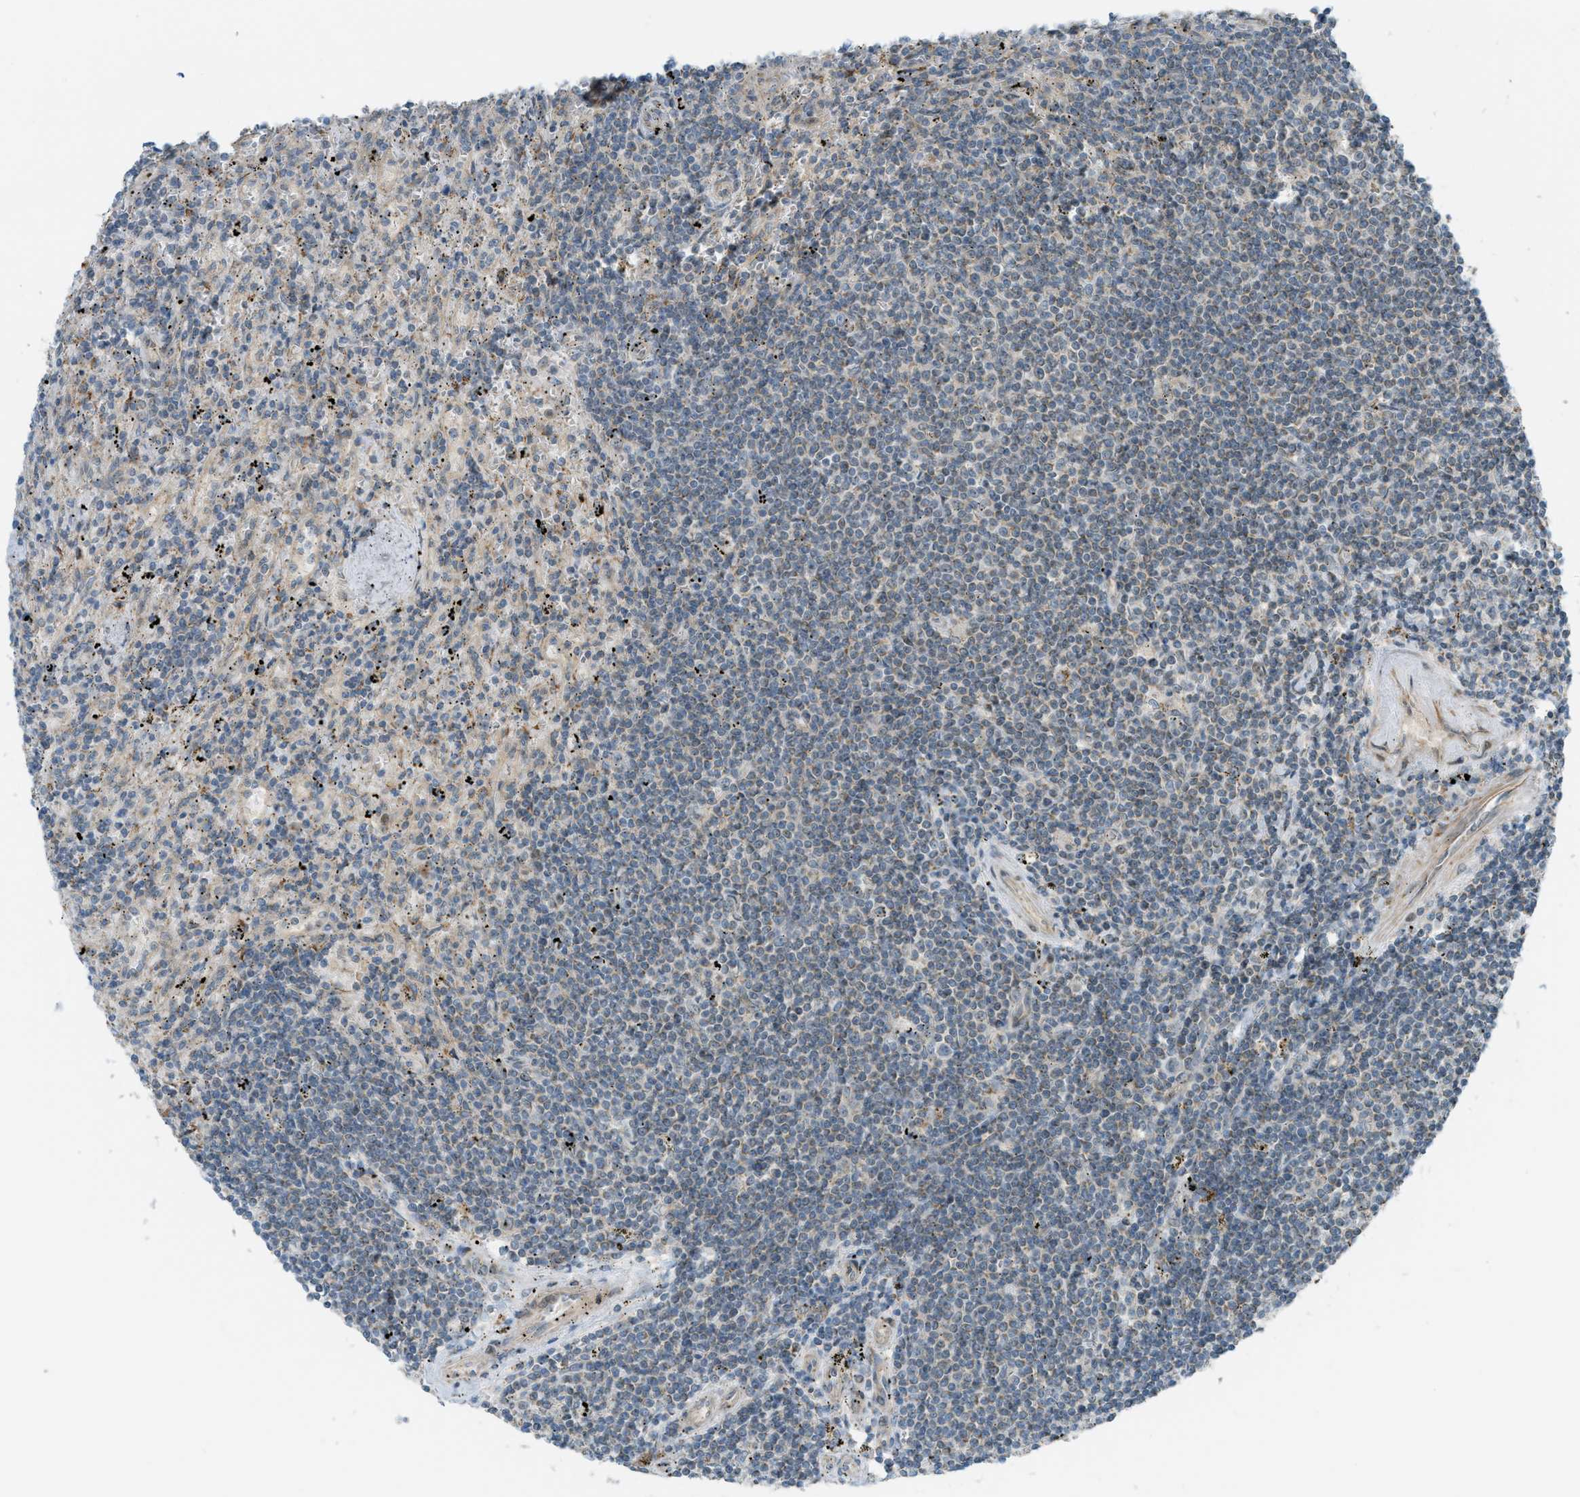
{"staining": {"intensity": "negative", "quantity": "none", "location": "none"}, "tissue": "lymphoma", "cell_type": "Tumor cells", "image_type": "cancer", "snomed": [{"axis": "morphology", "description": "Malignant lymphoma, non-Hodgkin's type, Low grade"}, {"axis": "topography", "description": "Spleen"}], "caption": "Immunohistochemical staining of low-grade malignant lymphoma, non-Hodgkin's type shows no significant expression in tumor cells. (Stains: DAB IHC with hematoxylin counter stain, Microscopy: brightfield microscopy at high magnification).", "gene": "CCDC186", "patient": {"sex": "male", "age": 76}}